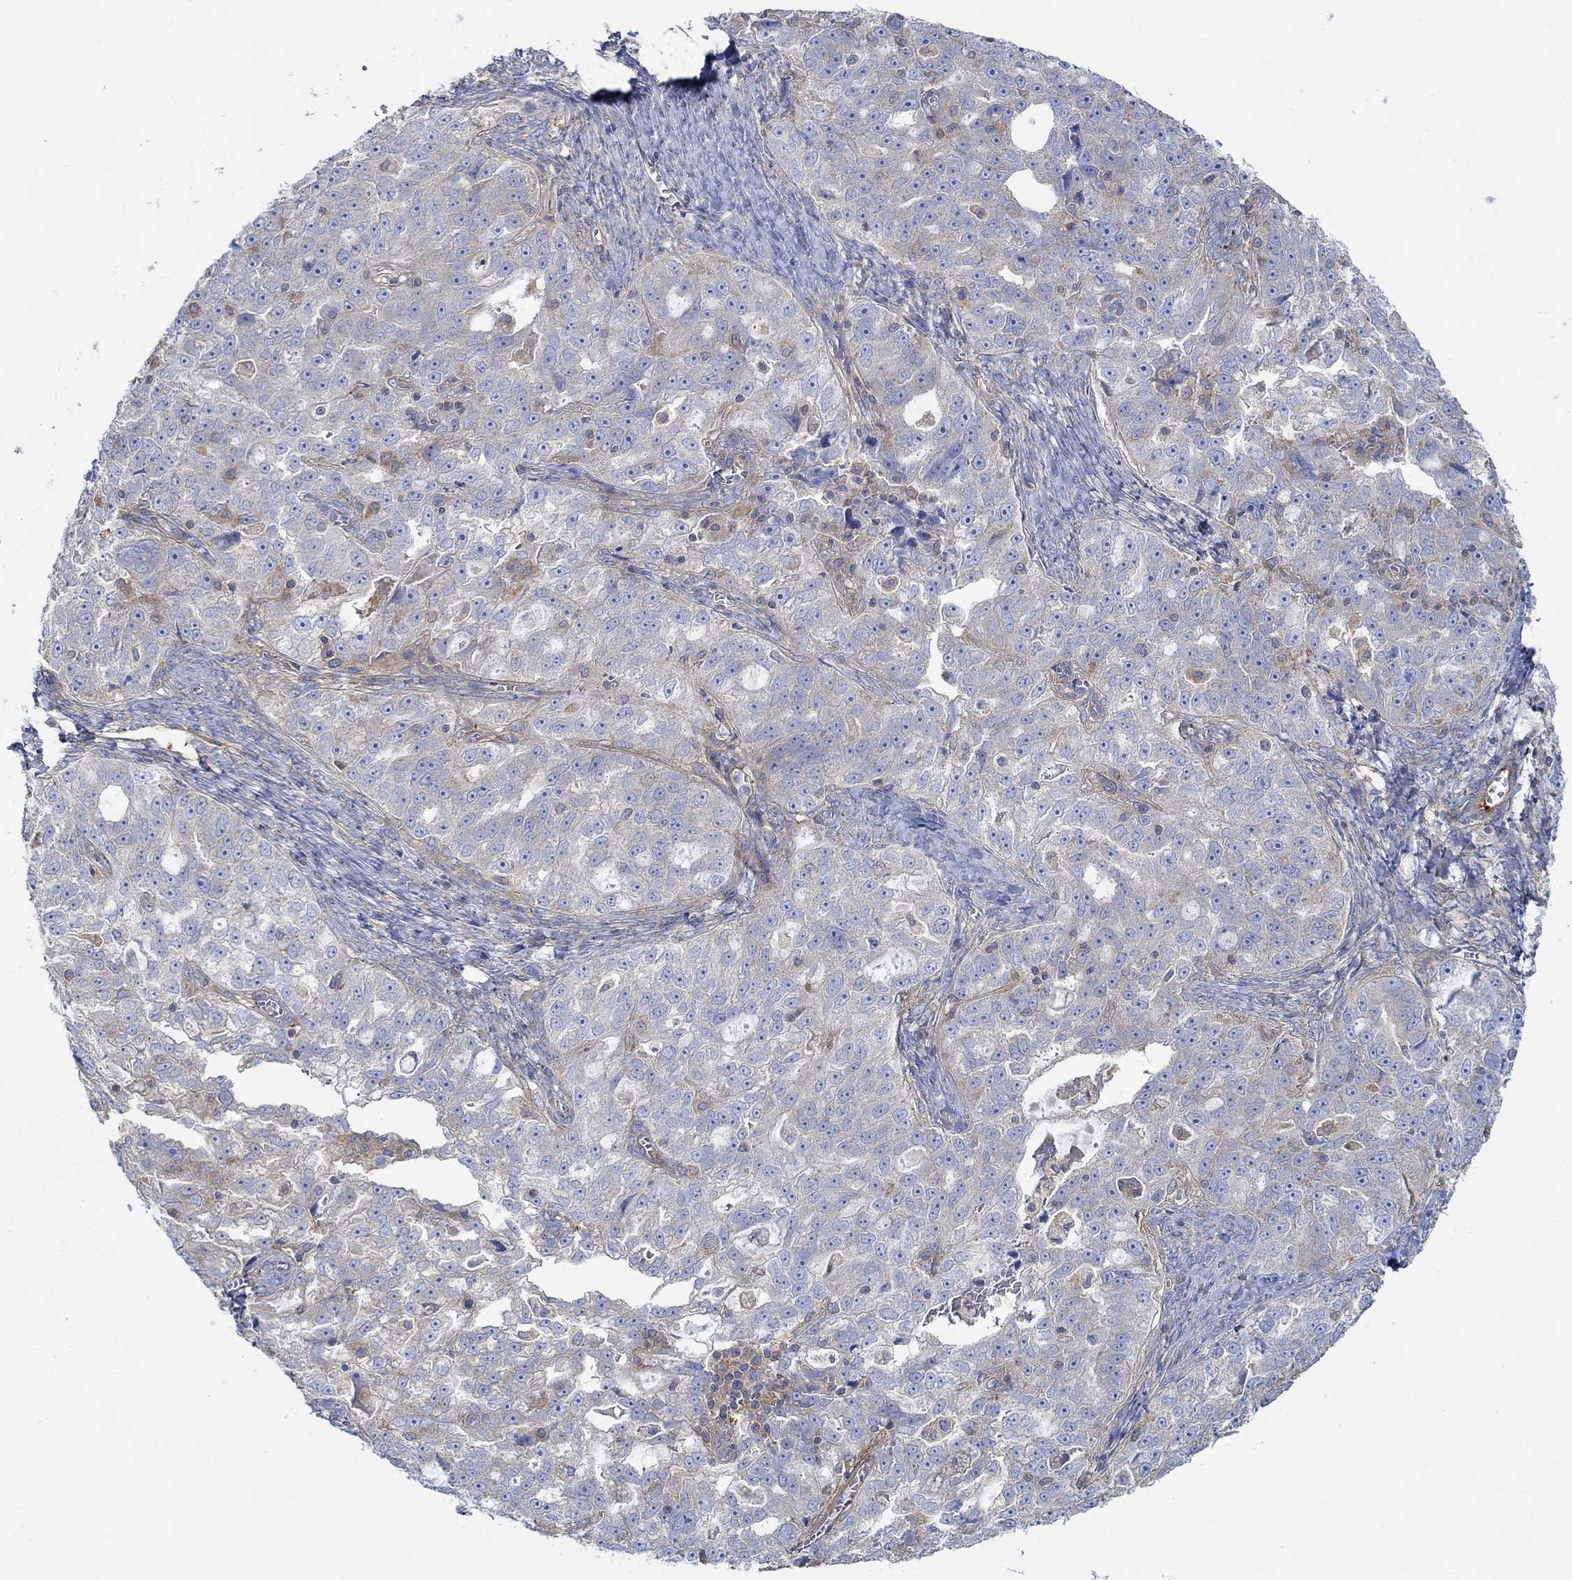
{"staining": {"intensity": "weak", "quantity": "<25%", "location": "cytoplasmic/membranous"}, "tissue": "ovarian cancer", "cell_type": "Tumor cells", "image_type": "cancer", "snomed": [{"axis": "morphology", "description": "Cystadenocarcinoma, serous, NOS"}, {"axis": "topography", "description": "Ovary"}], "caption": "DAB immunohistochemical staining of ovarian cancer (serous cystadenocarcinoma) demonstrates no significant staining in tumor cells. (Stains: DAB (3,3'-diaminobenzidine) IHC with hematoxylin counter stain, Microscopy: brightfield microscopy at high magnification).", "gene": "SPAG9", "patient": {"sex": "female", "age": 51}}